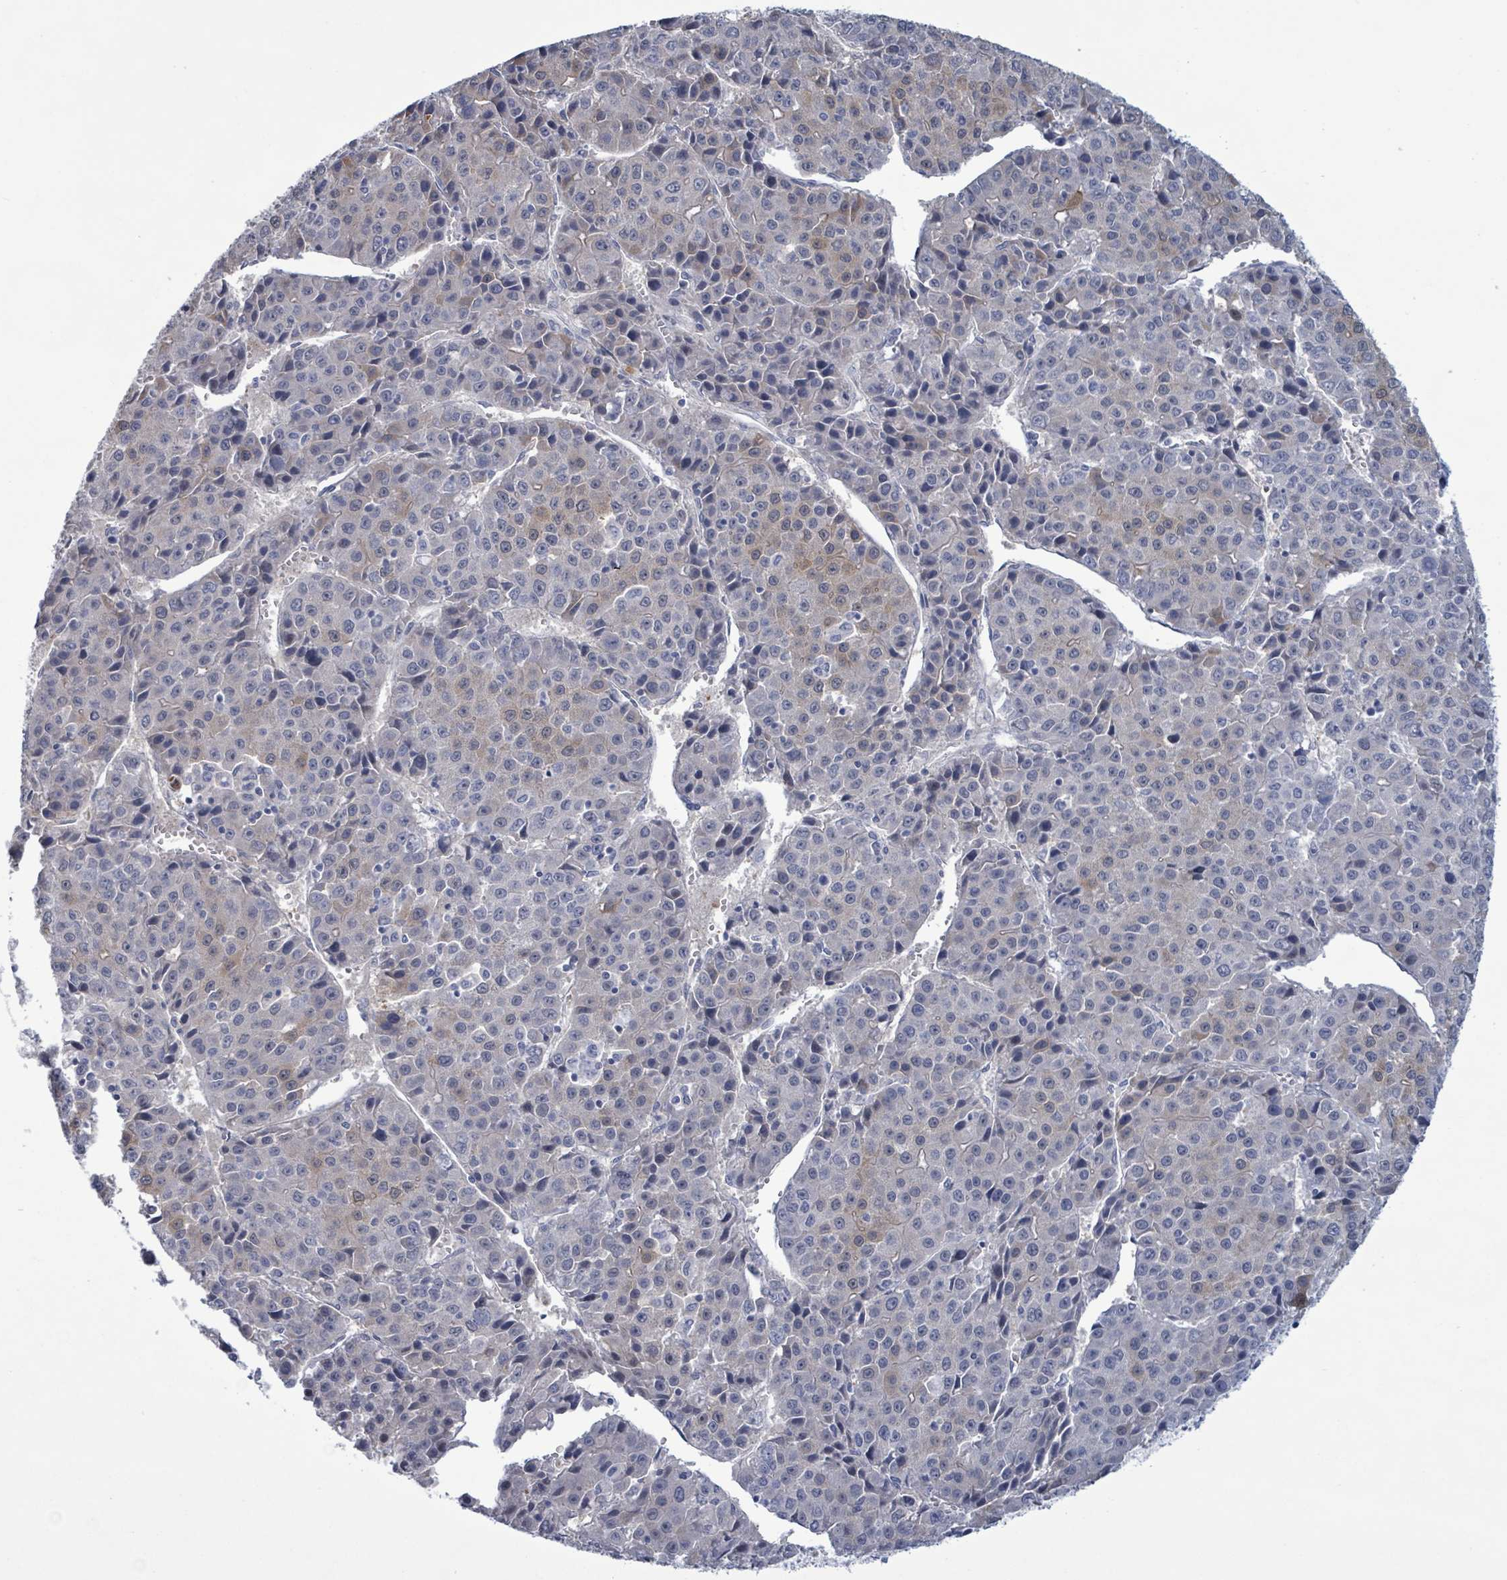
{"staining": {"intensity": "moderate", "quantity": "<25%", "location": "cytoplasmic/membranous"}, "tissue": "liver cancer", "cell_type": "Tumor cells", "image_type": "cancer", "snomed": [{"axis": "morphology", "description": "Carcinoma, Hepatocellular, NOS"}, {"axis": "topography", "description": "Liver"}], "caption": "Brown immunohistochemical staining in liver hepatocellular carcinoma demonstrates moderate cytoplasmic/membranous positivity in approximately <25% of tumor cells.", "gene": "ZNF771", "patient": {"sex": "female", "age": 53}}